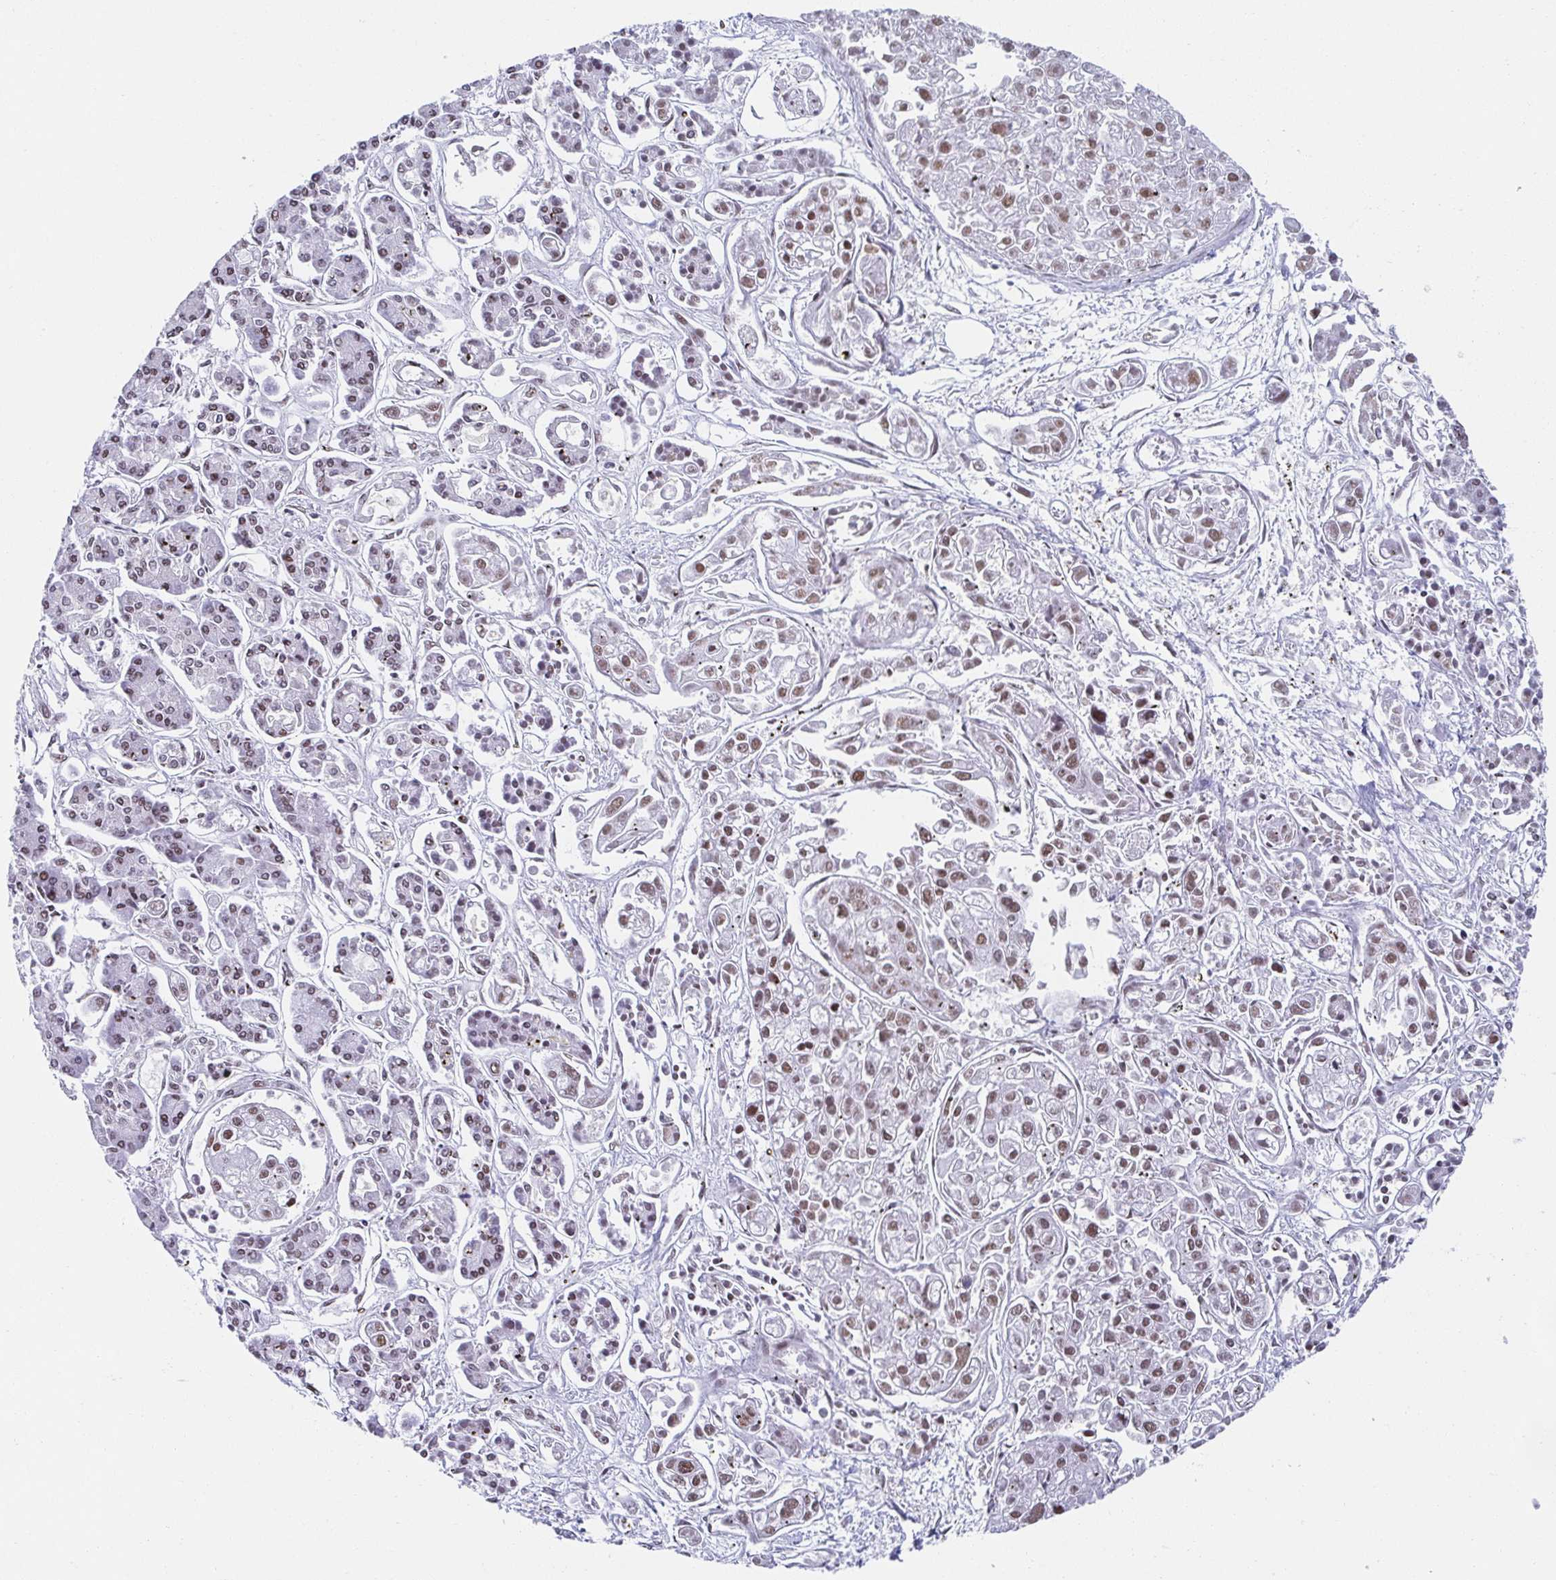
{"staining": {"intensity": "moderate", "quantity": ">75%", "location": "nuclear"}, "tissue": "pancreatic cancer", "cell_type": "Tumor cells", "image_type": "cancer", "snomed": [{"axis": "morphology", "description": "Adenocarcinoma, NOS"}, {"axis": "topography", "description": "Pancreas"}], "caption": "Immunohistochemical staining of human pancreatic cancer (adenocarcinoma) exhibits medium levels of moderate nuclear staining in about >75% of tumor cells.", "gene": "SLC7A10", "patient": {"sex": "male", "age": 85}}